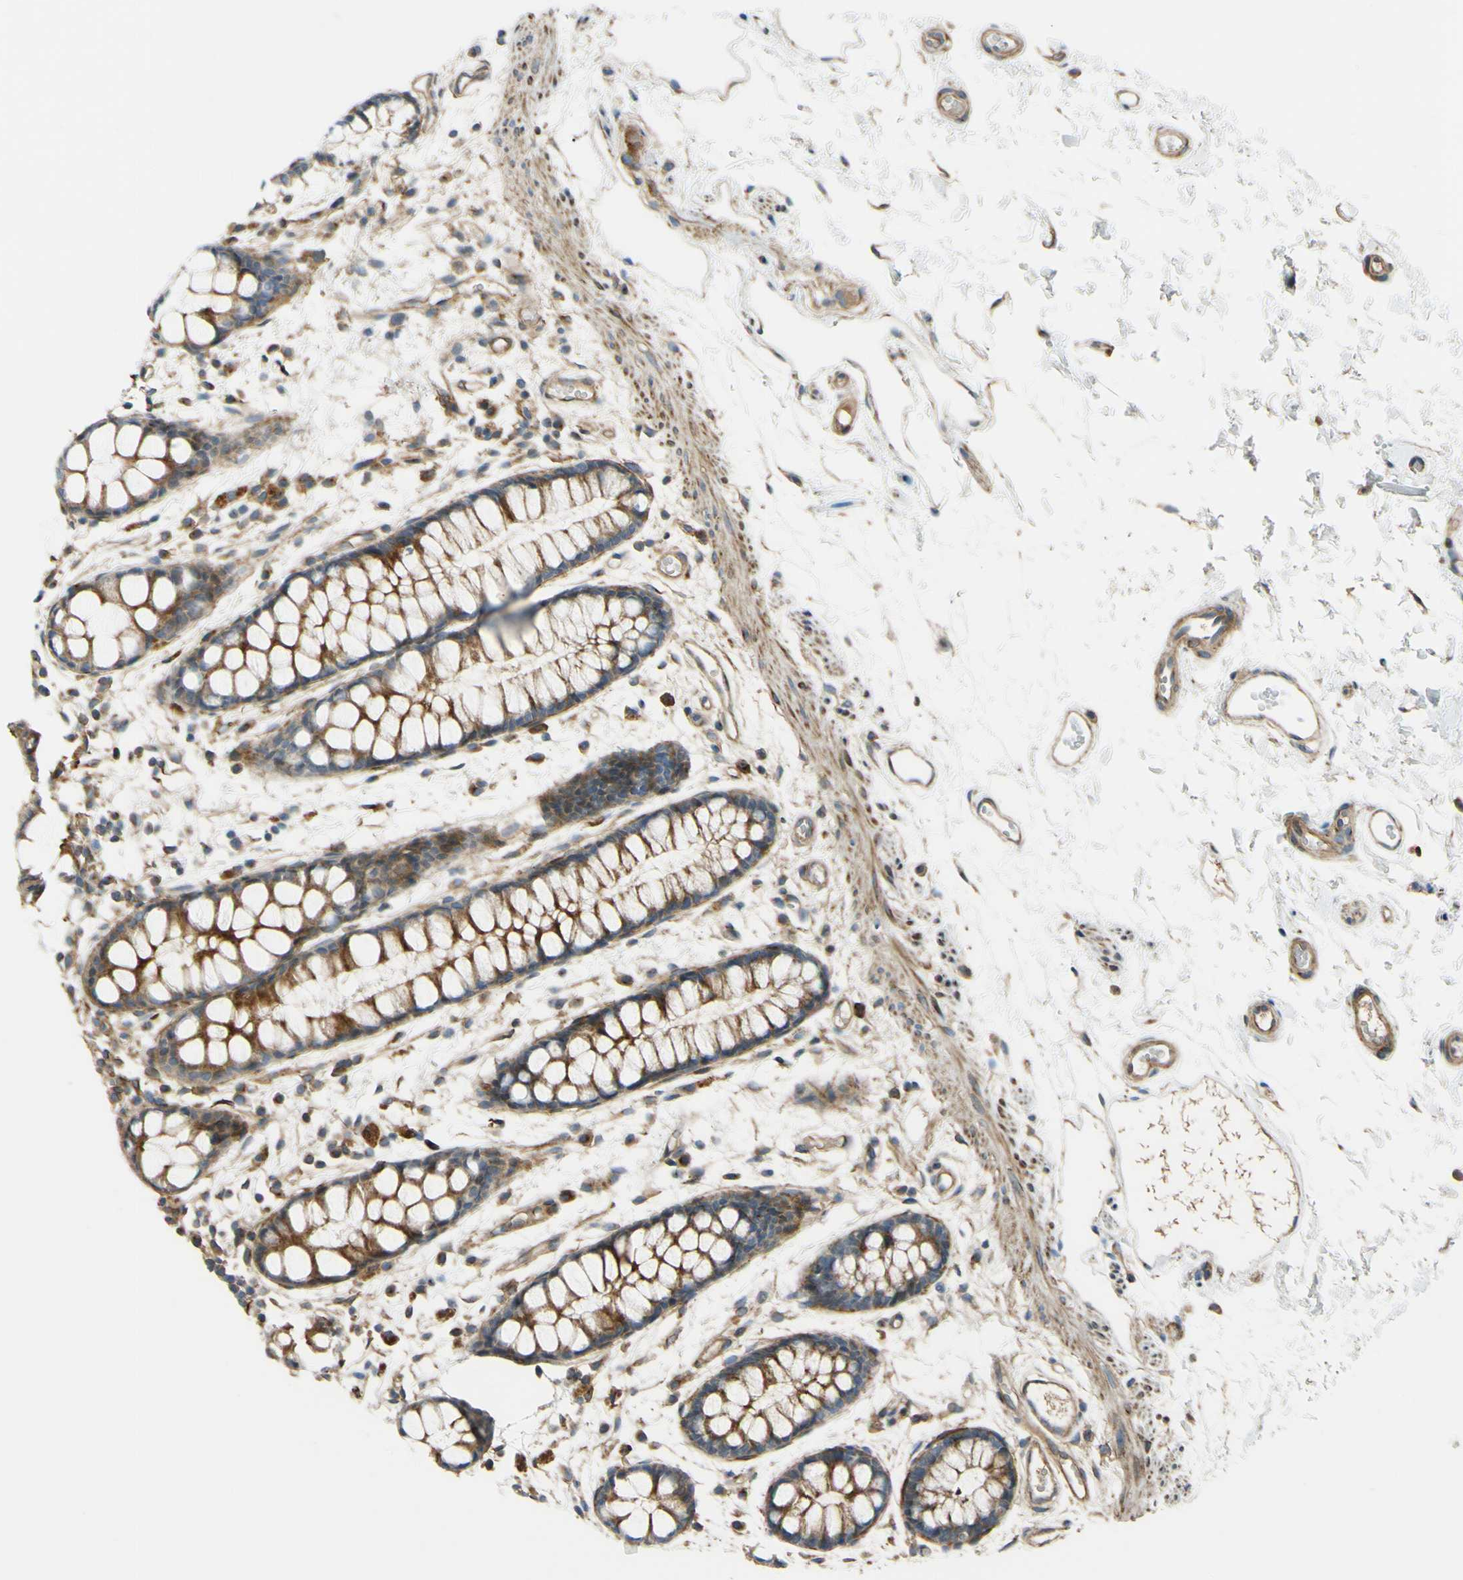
{"staining": {"intensity": "moderate", "quantity": ">75%", "location": "cytoplasmic/membranous"}, "tissue": "rectum", "cell_type": "Glandular cells", "image_type": "normal", "snomed": [{"axis": "morphology", "description": "Normal tissue, NOS"}, {"axis": "topography", "description": "Rectum"}], "caption": "The photomicrograph reveals a brown stain indicating the presence of a protein in the cytoplasmic/membranous of glandular cells in rectum.", "gene": "ARHGAP1", "patient": {"sex": "female", "age": 66}}